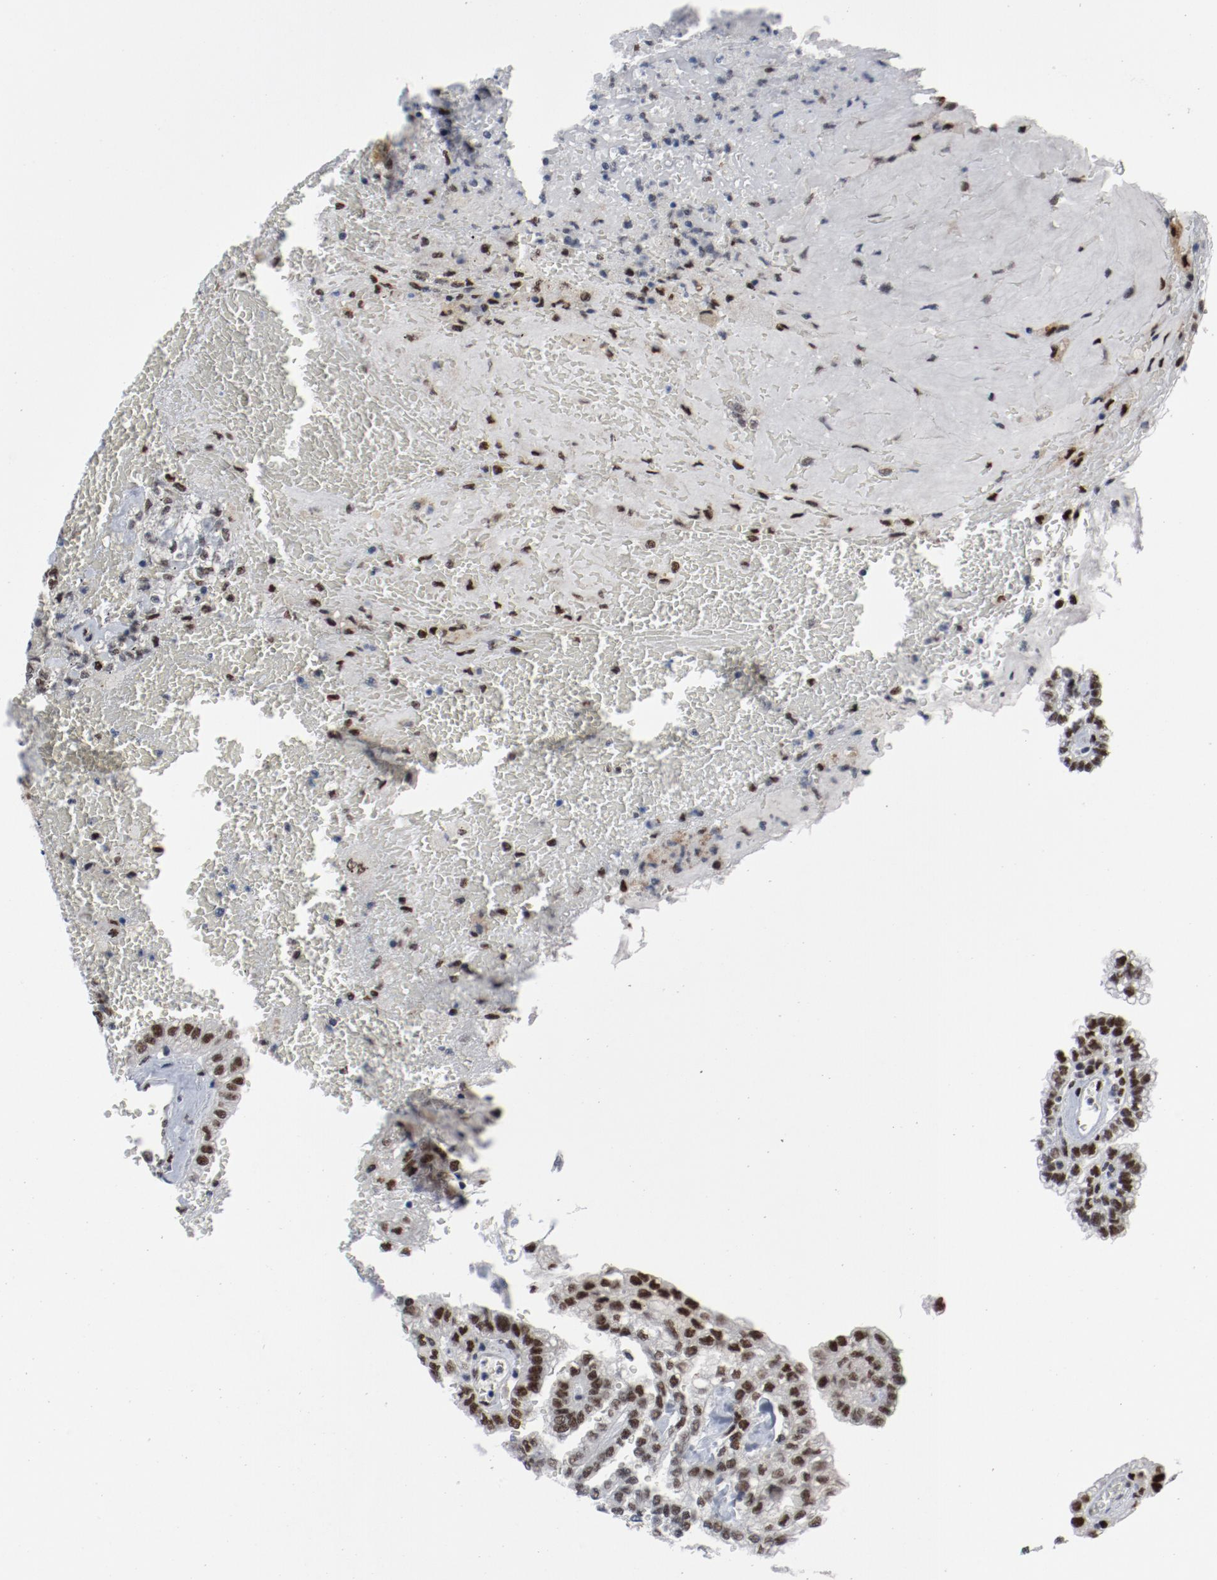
{"staining": {"intensity": "moderate", "quantity": ">75%", "location": "nuclear"}, "tissue": "renal cancer", "cell_type": "Tumor cells", "image_type": "cancer", "snomed": [{"axis": "morphology", "description": "Inflammation, NOS"}, {"axis": "morphology", "description": "Adenocarcinoma, NOS"}, {"axis": "topography", "description": "Kidney"}], "caption": "Human adenocarcinoma (renal) stained with a protein marker displays moderate staining in tumor cells.", "gene": "JMJD6", "patient": {"sex": "male", "age": 68}}